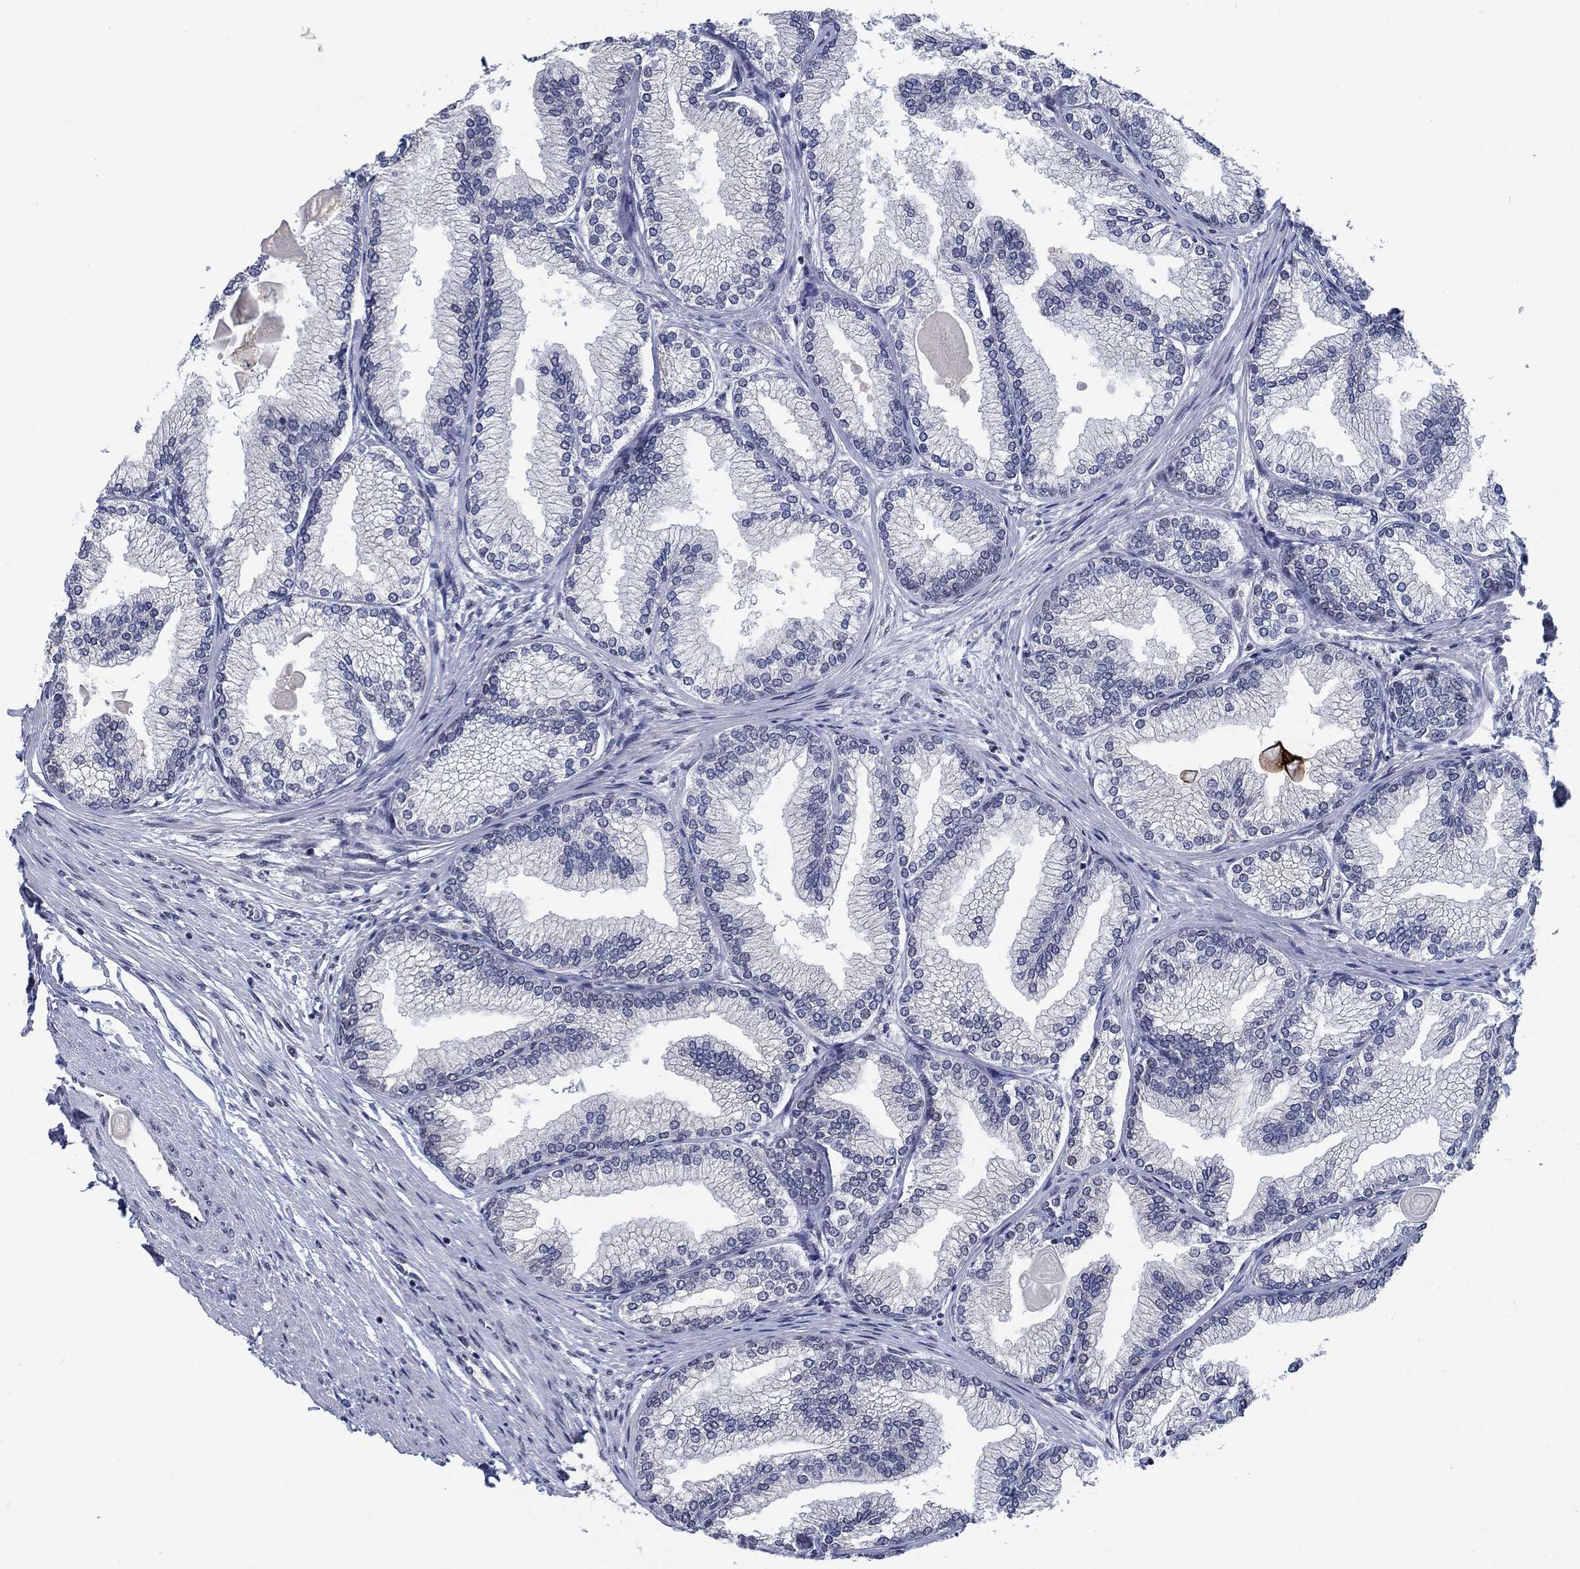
{"staining": {"intensity": "weak", "quantity": "<25%", "location": "nuclear"}, "tissue": "prostate", "cell_type": "Glandular cells", "image_type": "normal", "snomed": [{"axis": "morphology", "description": "Normal tissue, NOS"}, {"axis": "topography", "description": "Prostate"}], "caption": "IHC photomicrograph of unremarkable prostate: human prostate stained with DAB (3,3'-diaminobenzidine) exhibits no significant protein staining in glandular cells. The staining is performed using DAB brown chromogen with nuclei counter-stained in using hematoxylin.", "gene": "HTN1", "patient": {"sex": "male", "age": 72}}